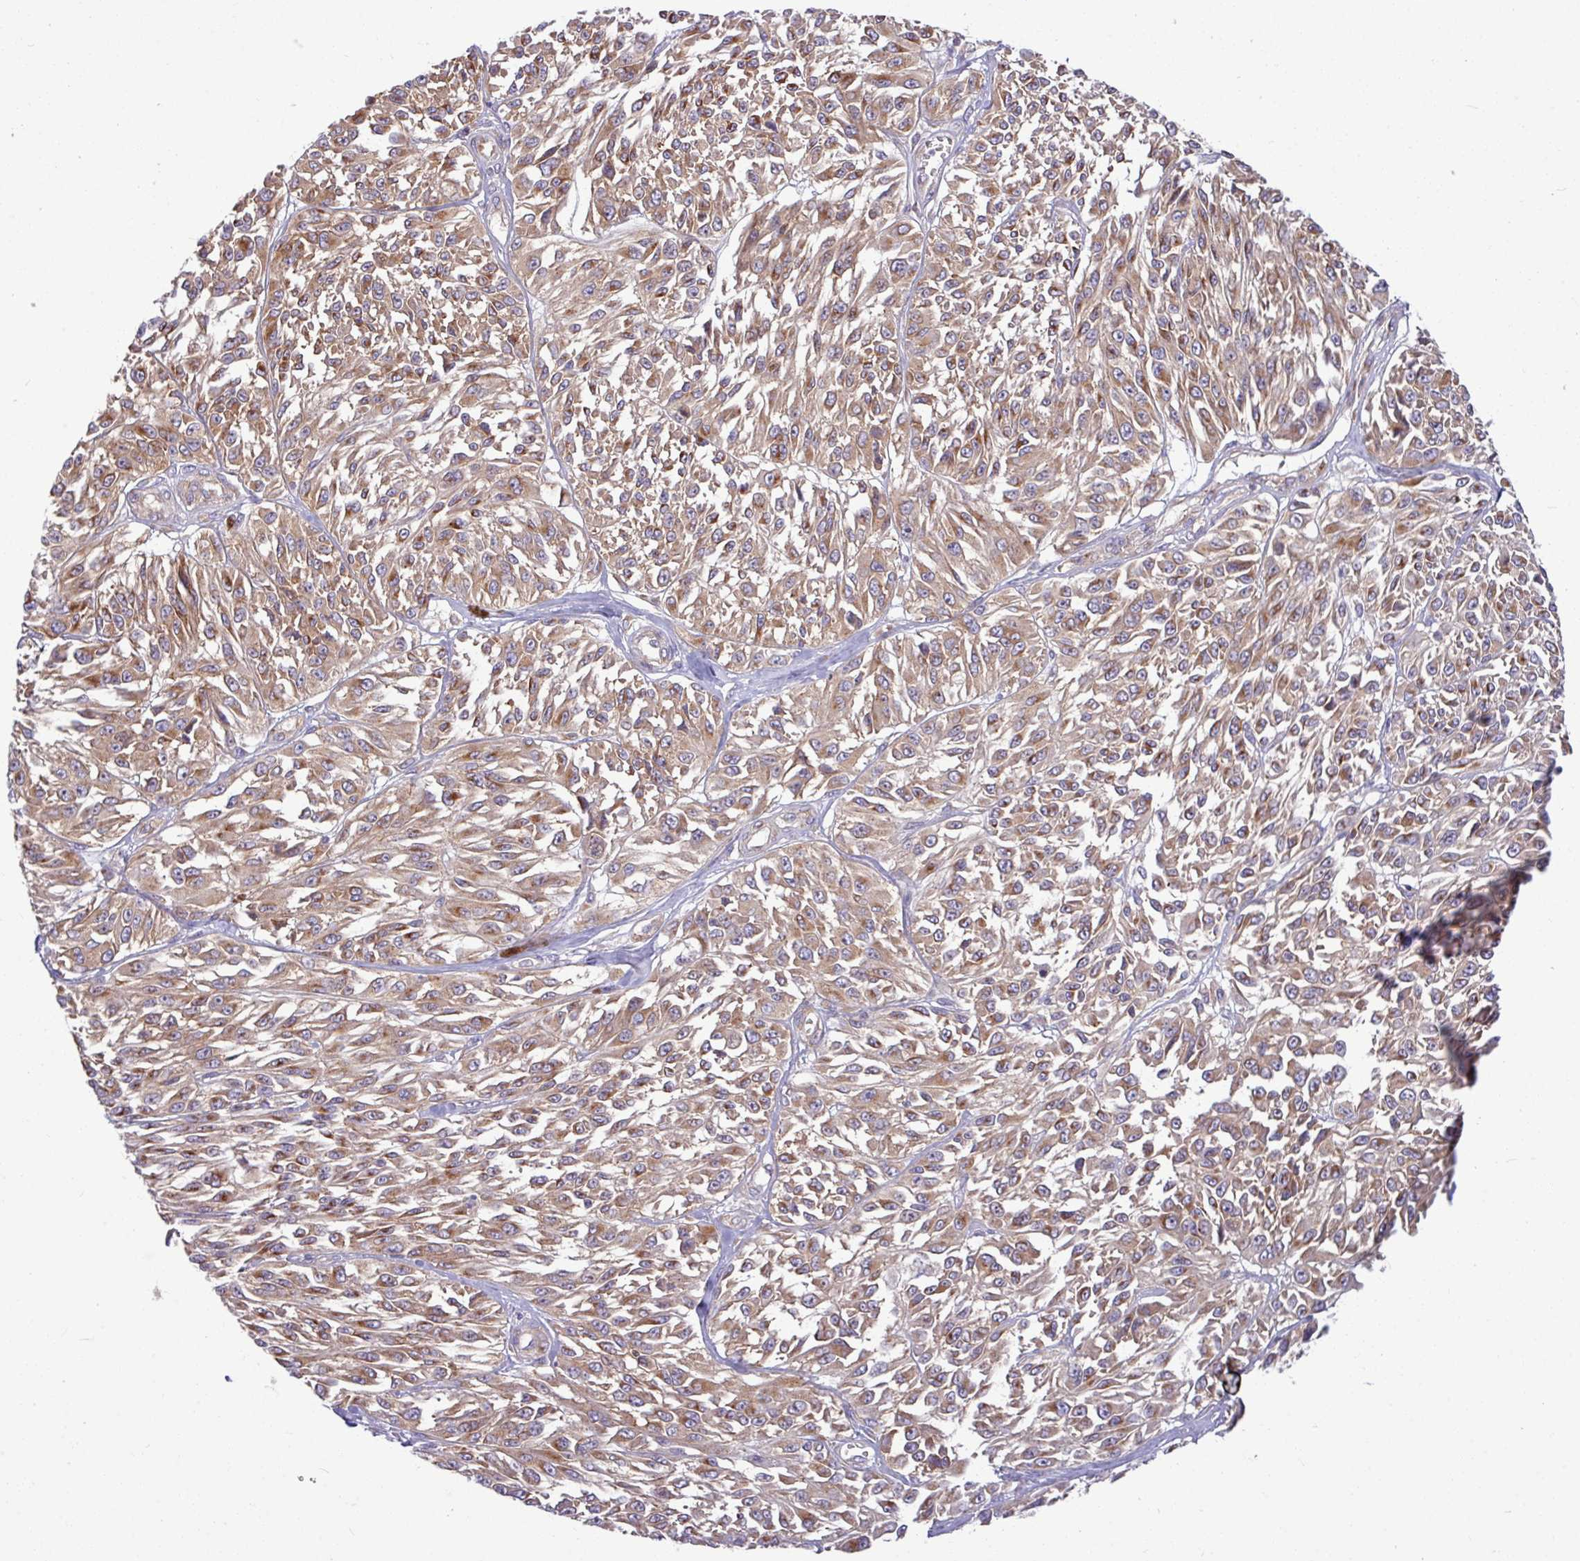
{"staining": {"intensity": "moderate", "quantity": ">75%", "location": "cytoplasmic/membranous"}, "tissue": "melanoma", "cell_type": "Tumor cells", "image_type": "cancer", "snomed": [{"axis": "morphology", "description": "Malignant melanoma, NOS"}, {"axis": "topography", "description": "Skin"}], "caption": "IHC (DAB (3,3'-diaminobenzidine)) staining of malignant melanoma demonstrates moderate cytoplasmic/membranous protein staining in approximately >75% of tumor cells. (Brightfield microscopy of DAB IHC at high magnification).", "gene": "LSM12", "patient": {"sex": "male", "age": 94}}